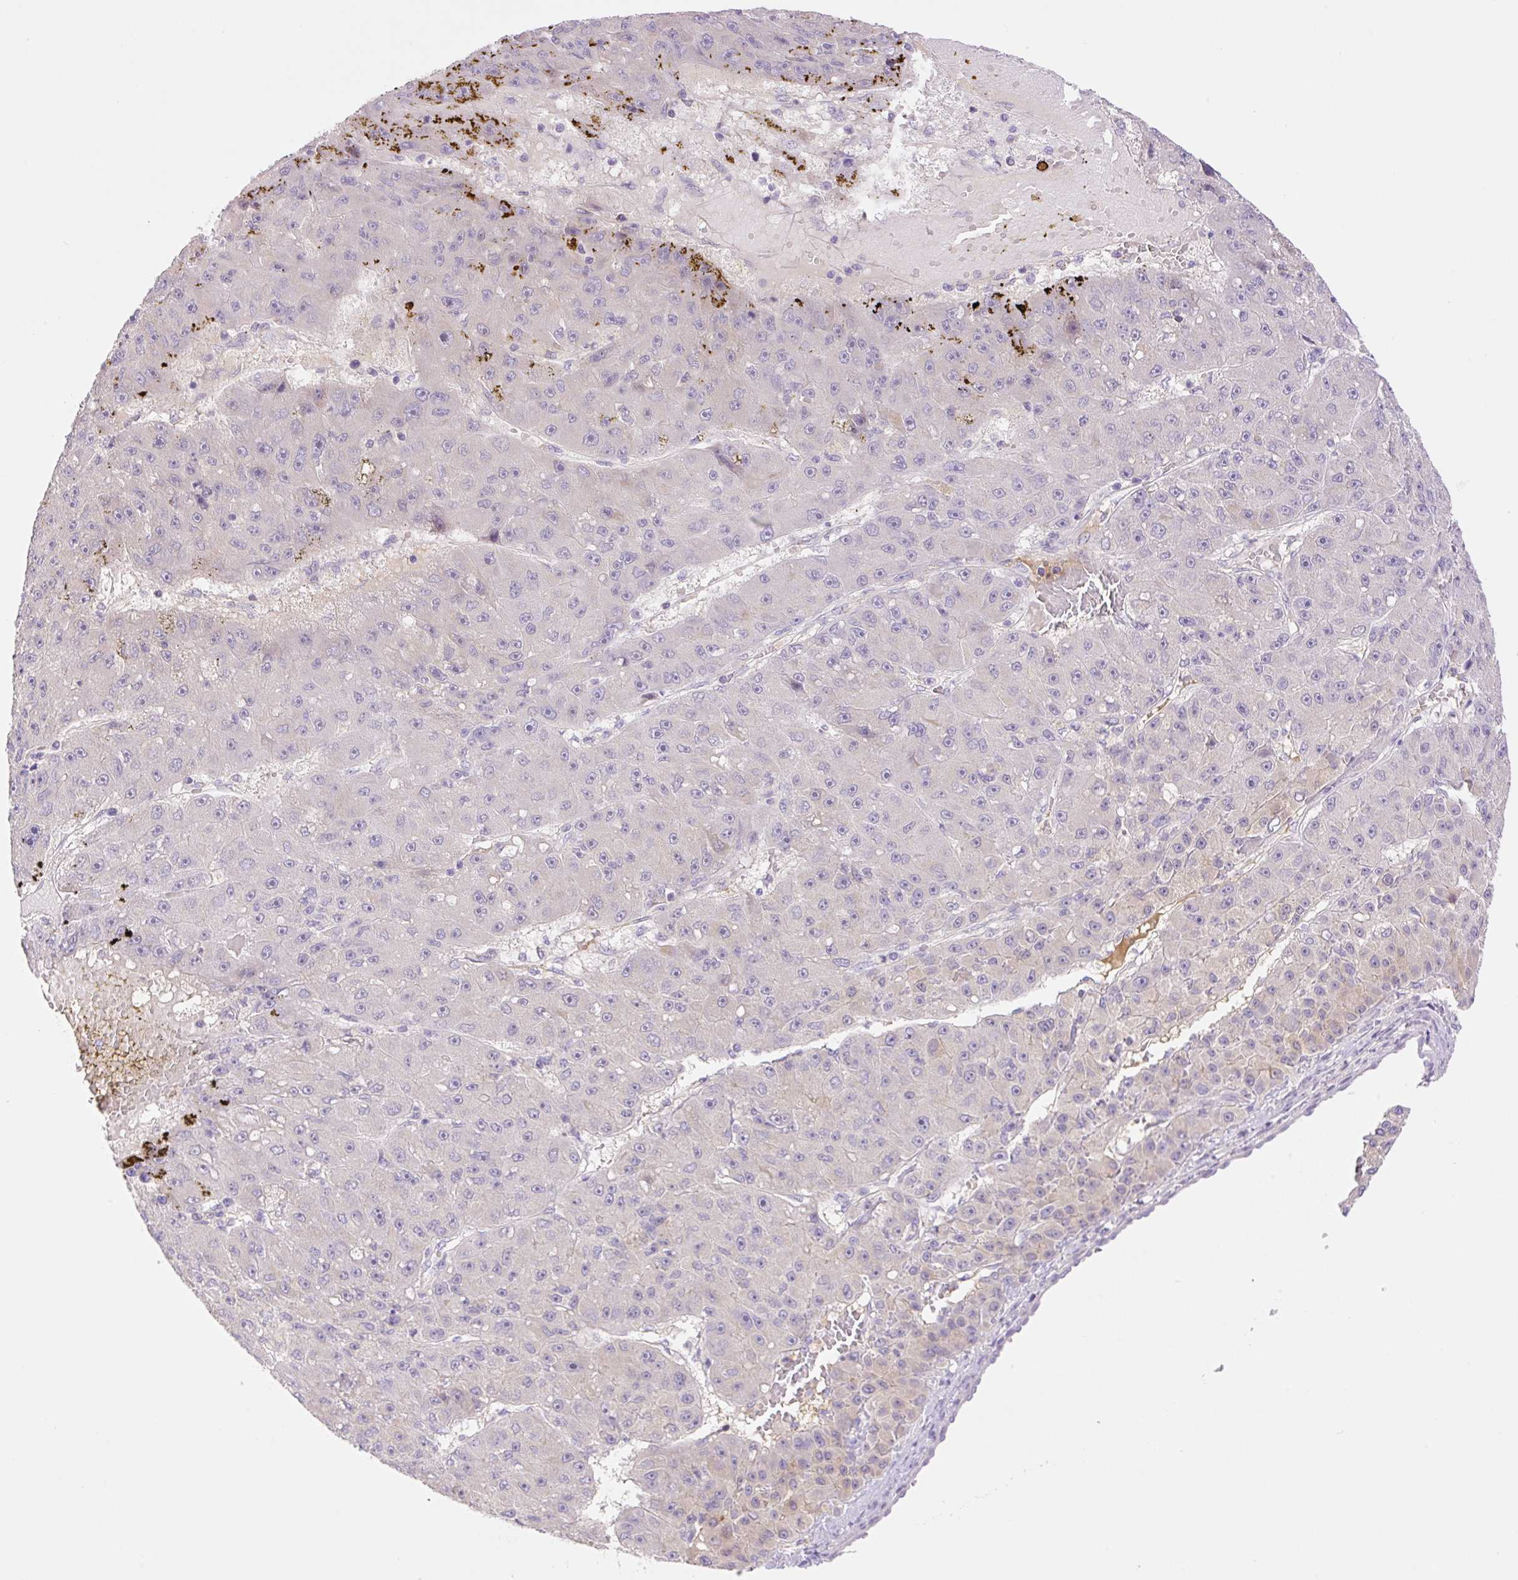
{"staining": {"intensity": "negative", "quantity": "none", "location": "none"}, "tissue": "liver cancer", "cell_type": "Tumor cells", "image_type": "cancer", "snomed": [{"axis": "morphology", "description": "Carcinoma, Hepatocellular, NOS"}, {"axis": "topography", "description": "Liver"}], "caption": "Hepatocellular carcinoma (liver) stained for a protein using IHC reveals no positivity tumor cells.", "gene": "DENND5A", "patient": {"sex": "male", "age": 67}}